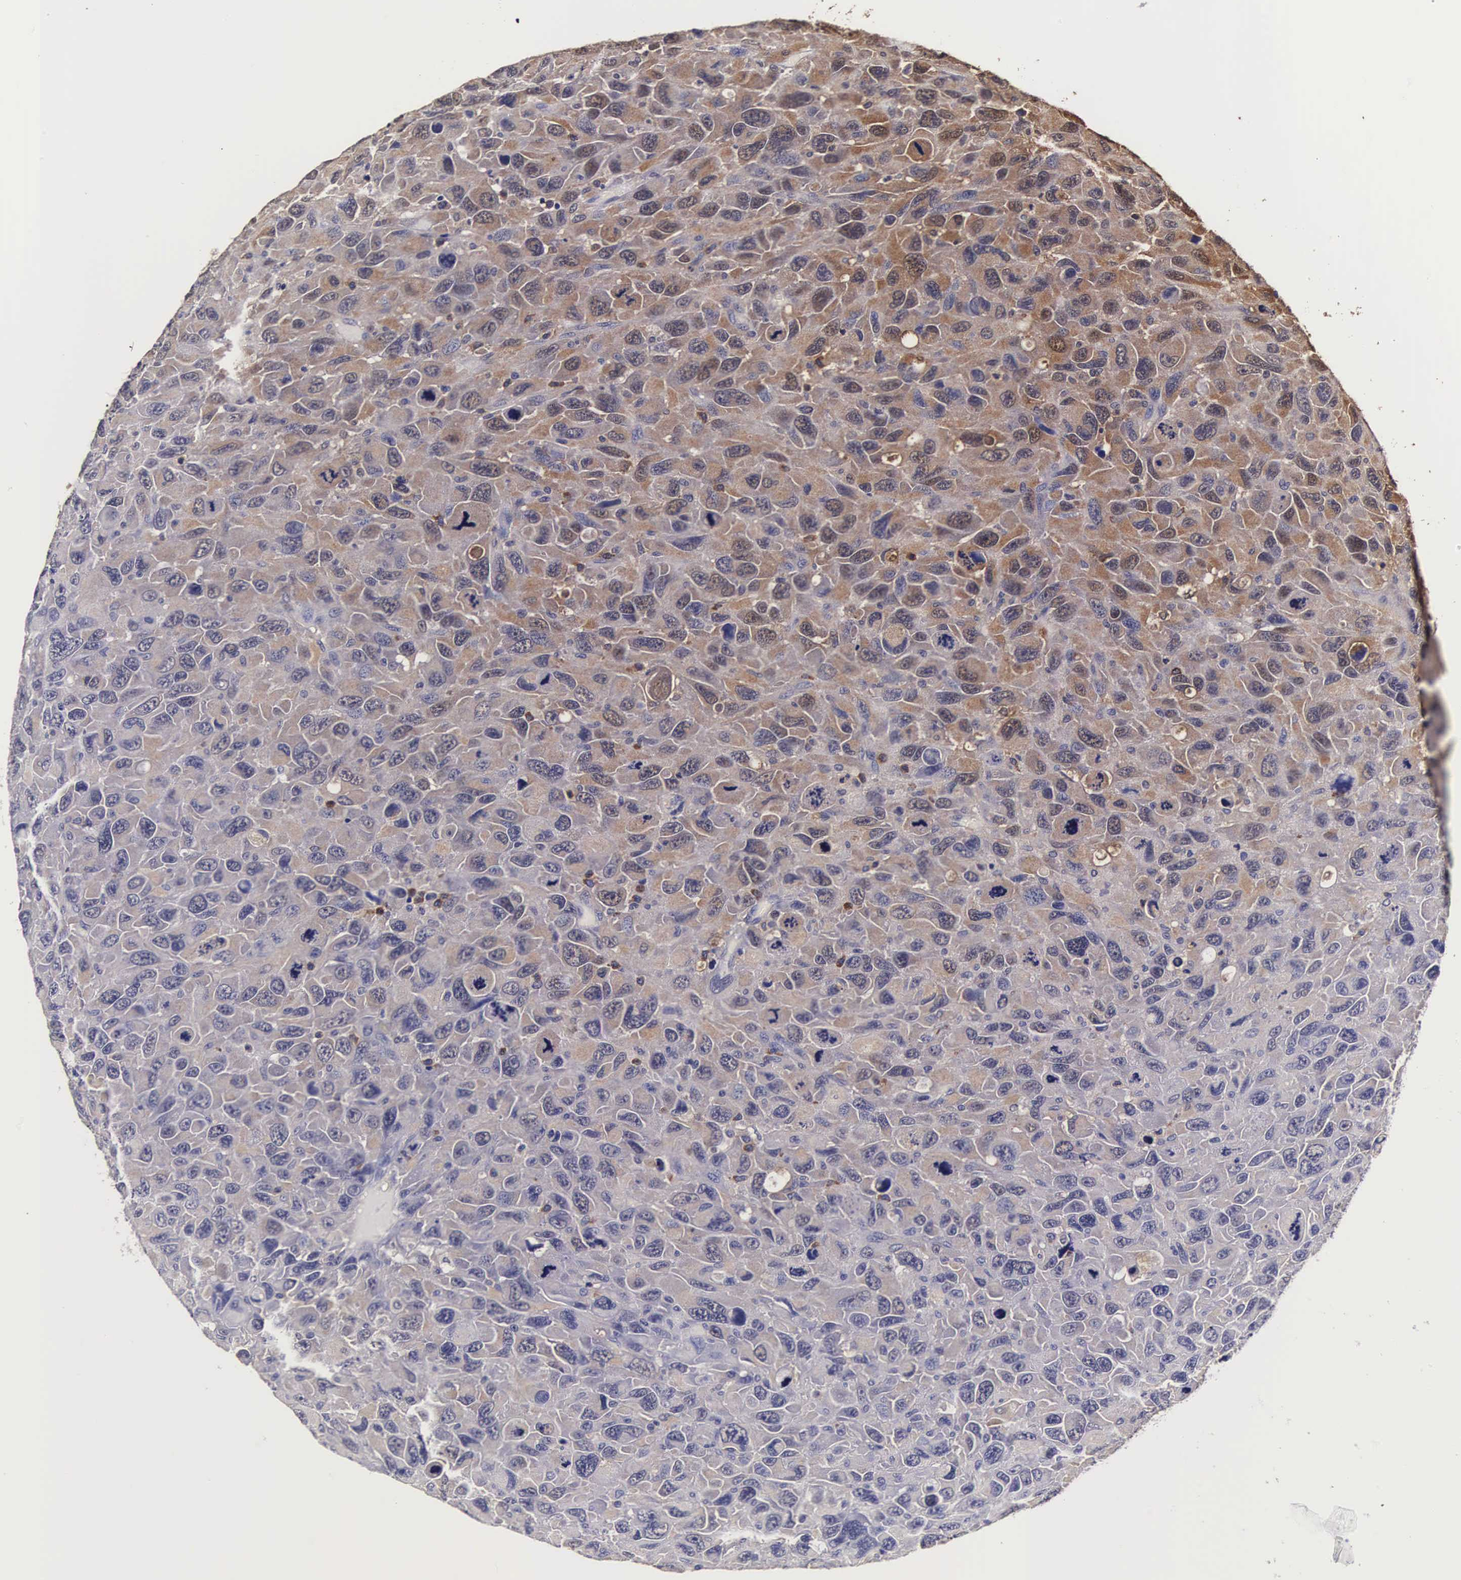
{"staining": {"intensity": "moderate", "quantity": "25%-75%", "location": "cytoplasmic/membranous,nuclear"}, "tissue": "renal cancer", "cell_type": "Tumor cells", "image_type": "cancer", "snomed": [{"axis": "morphology", "description": "Adenocarcinoma, NOS"}, {"axis": "topography", "description": "Kidney"}], "caption": "A medium amount of moderate cytoplasmic/membranous and nuclear expression is appreciated in approximately 25%-75% of tumor cells in adenocarcinoma (renal) tissue.", "gene": "TECPR2", "patient": {"sex": "male", "age": 79}}